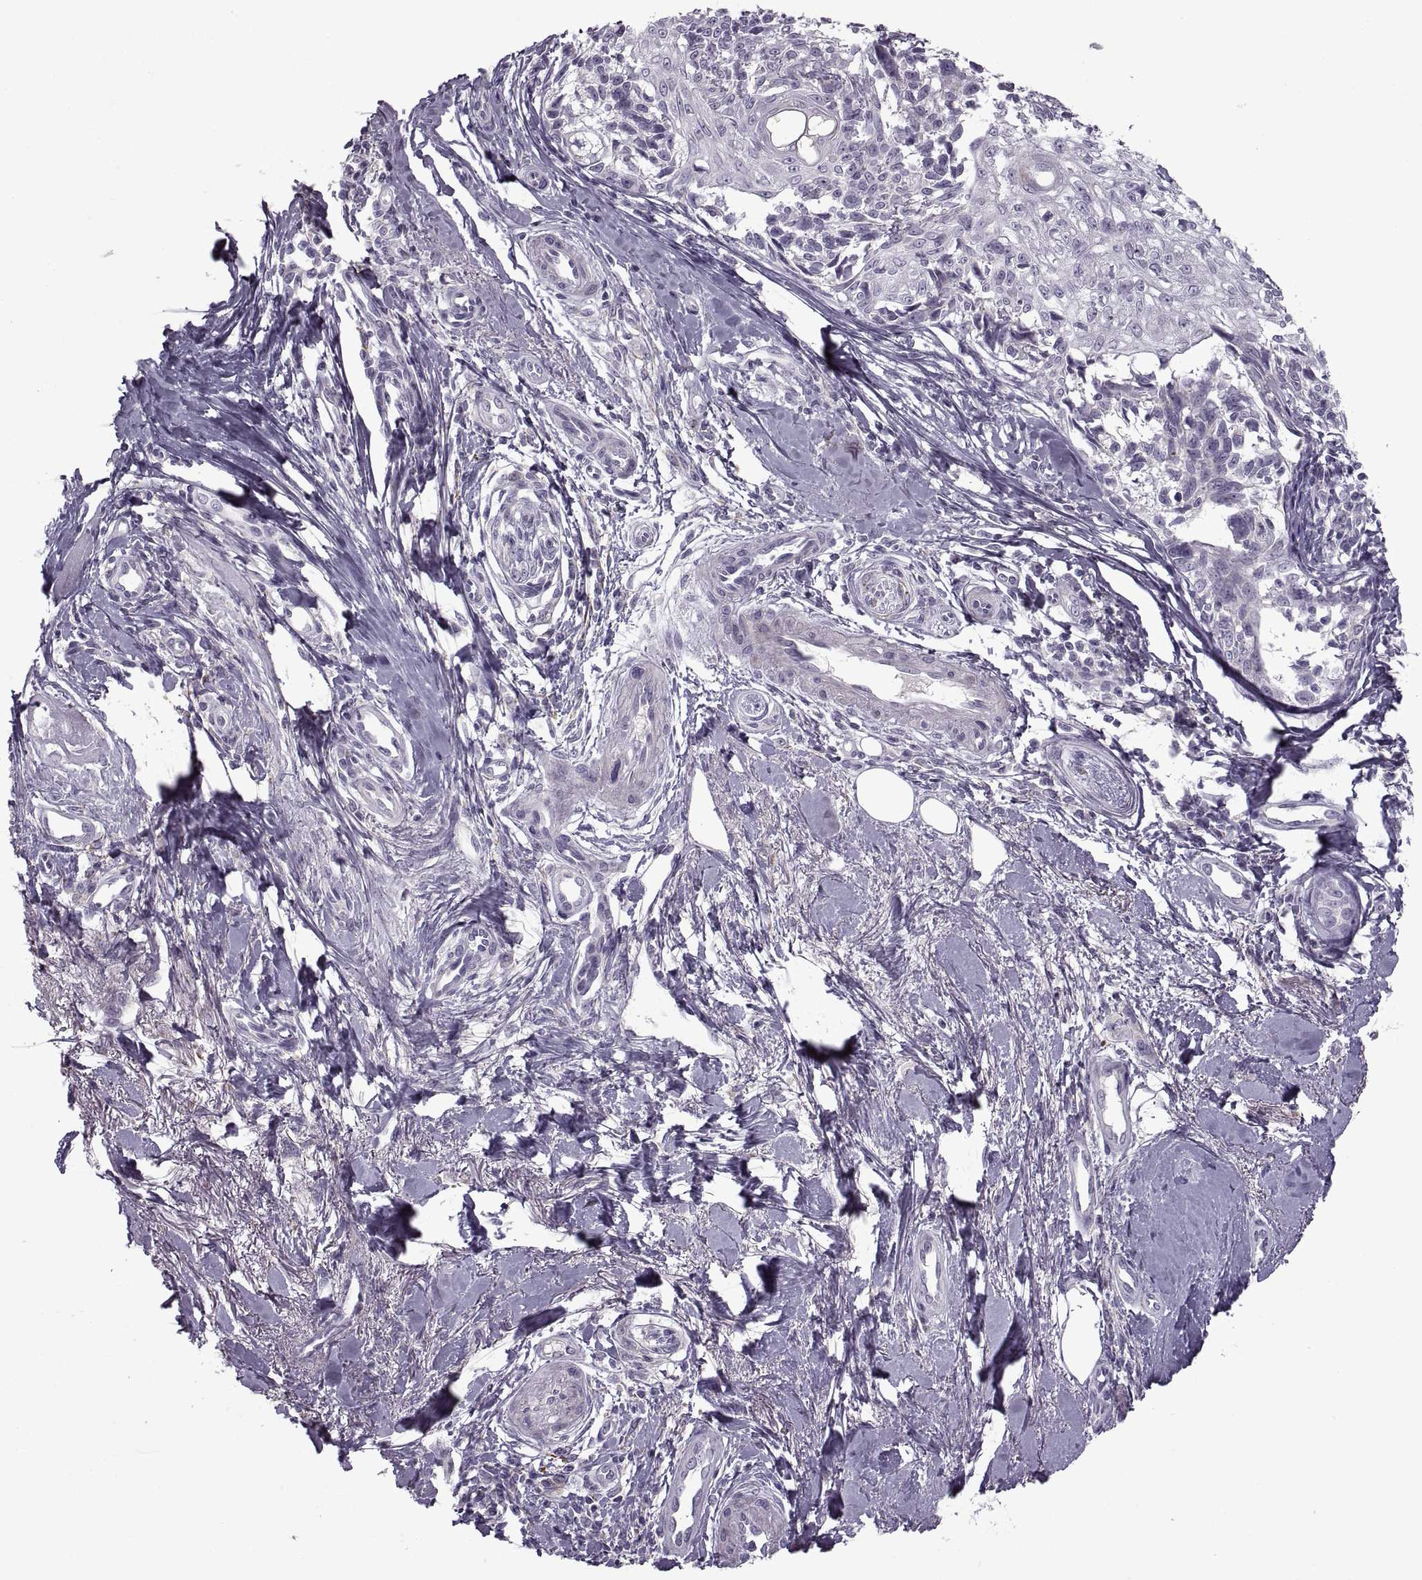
{"staining": {"intensity": "negative", "quantity": "none", "location": "none"}, "tissue": "melanoma", "cell_type": "Tumor cells", "image_type": "cancer", "snomed": [{"axis": "morphology", "description": "Malignant melanoma, NOS"}, {"axis": "topography", "description": "Skin"}], "caption": "Immunohistochemistry (IHC) of melanoma exhibits no staining in tumor cells.", "gene": "PIERCE1", "patient": {"sex": "female", "age": 86}}